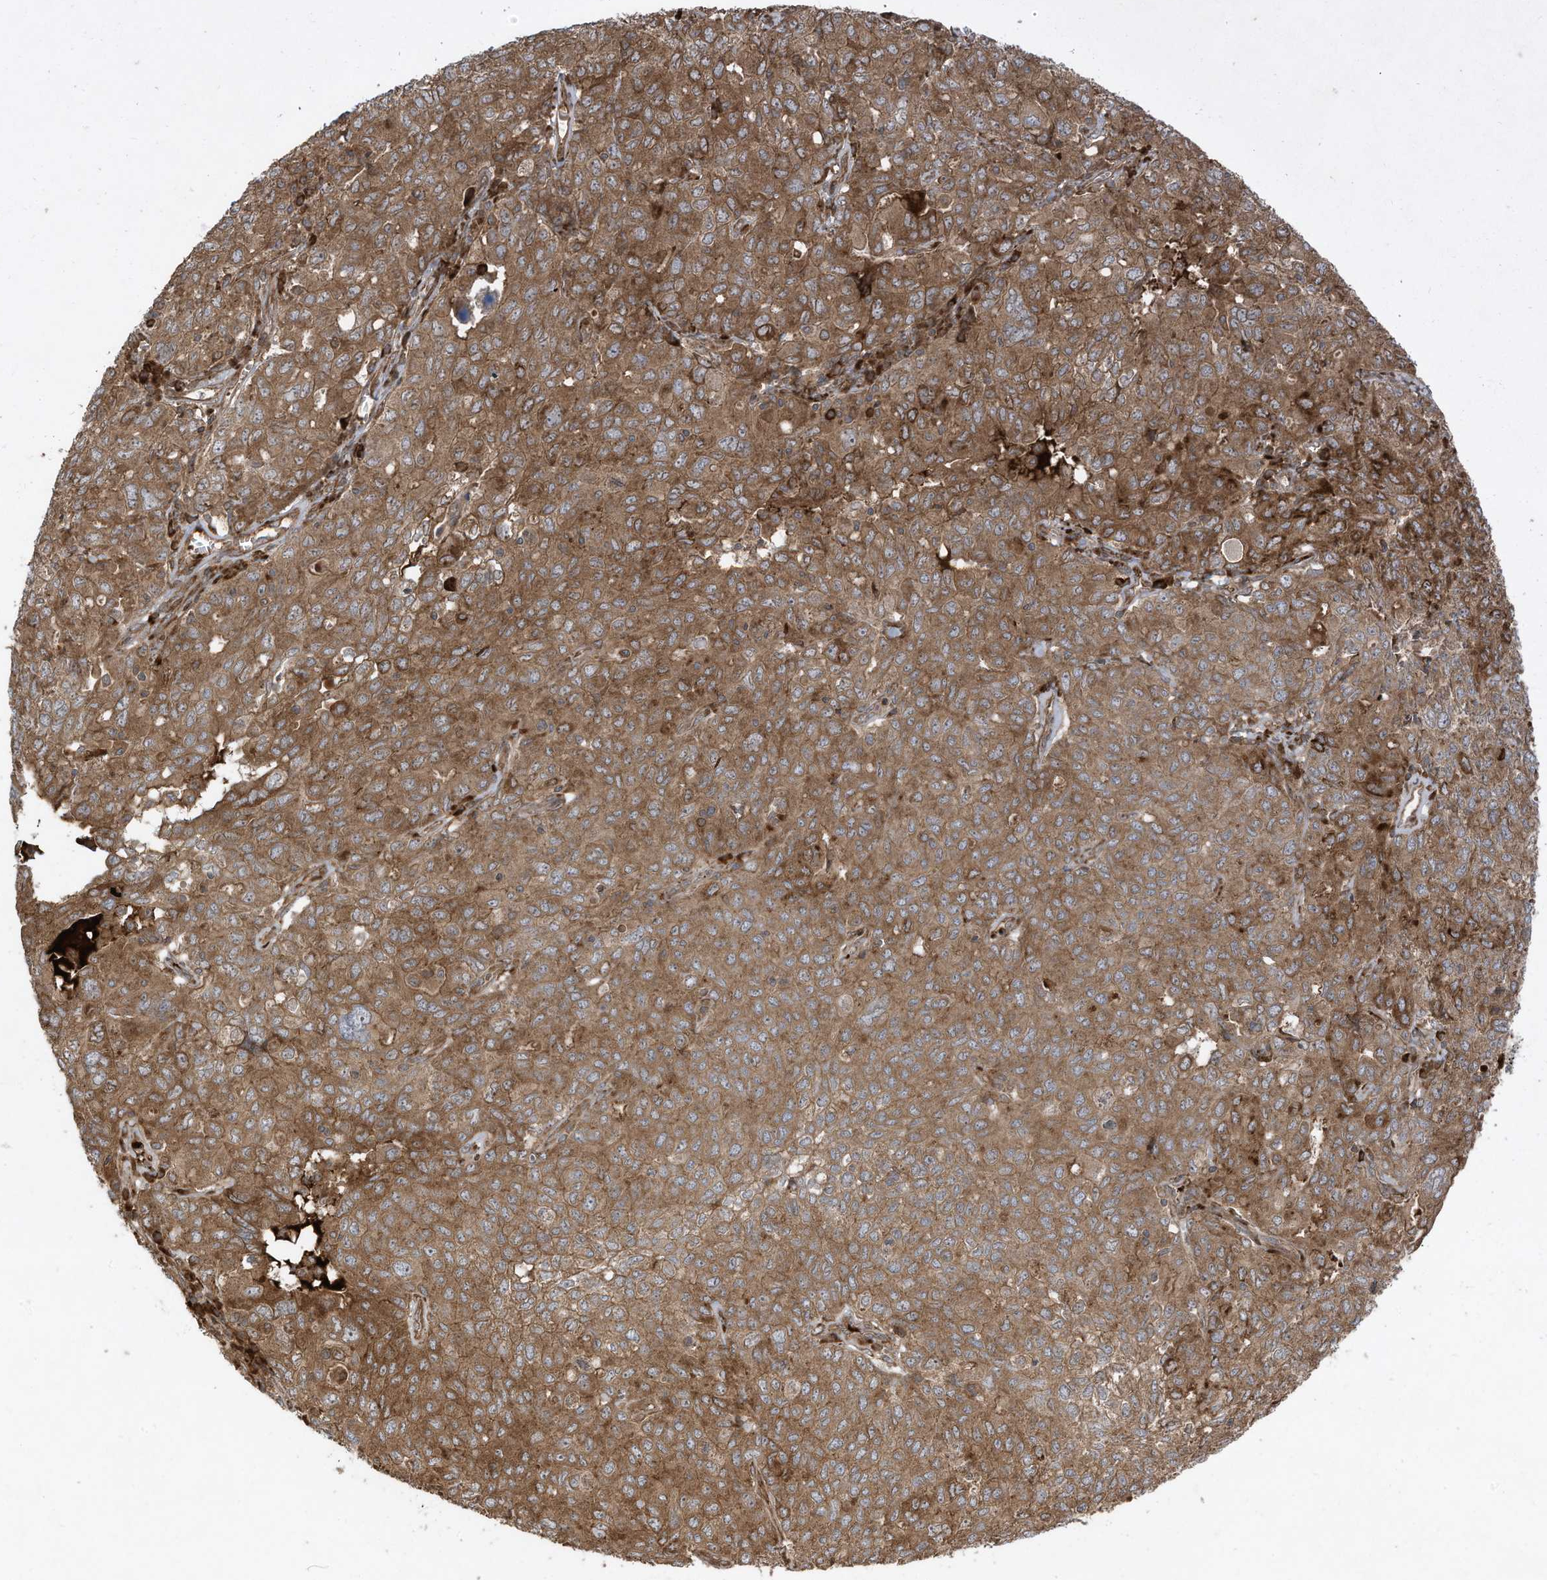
{"staining": {"intensity": "moderate", "quantity": ">75%", "location": "cytoplasmic/membranous"}, "tissue": "ovarian cancer", "cell_type": "Tumor cells", "image_type": "cancer", "snomed": [{"axis": "morphology", "description": "Carcinoma, endometroid"}, {"axis": "topography", "description": "Ovary"}], "caption": "There is medium levels of moderate cytoplasmic/membranous expression in tumor cells of ovarian cancer (endometroid carcinoma), as demonstrated by immunohistochemical staining (brown color).", "gene": "DDIT4", "patient": {"sex": "female", "age": 62}}